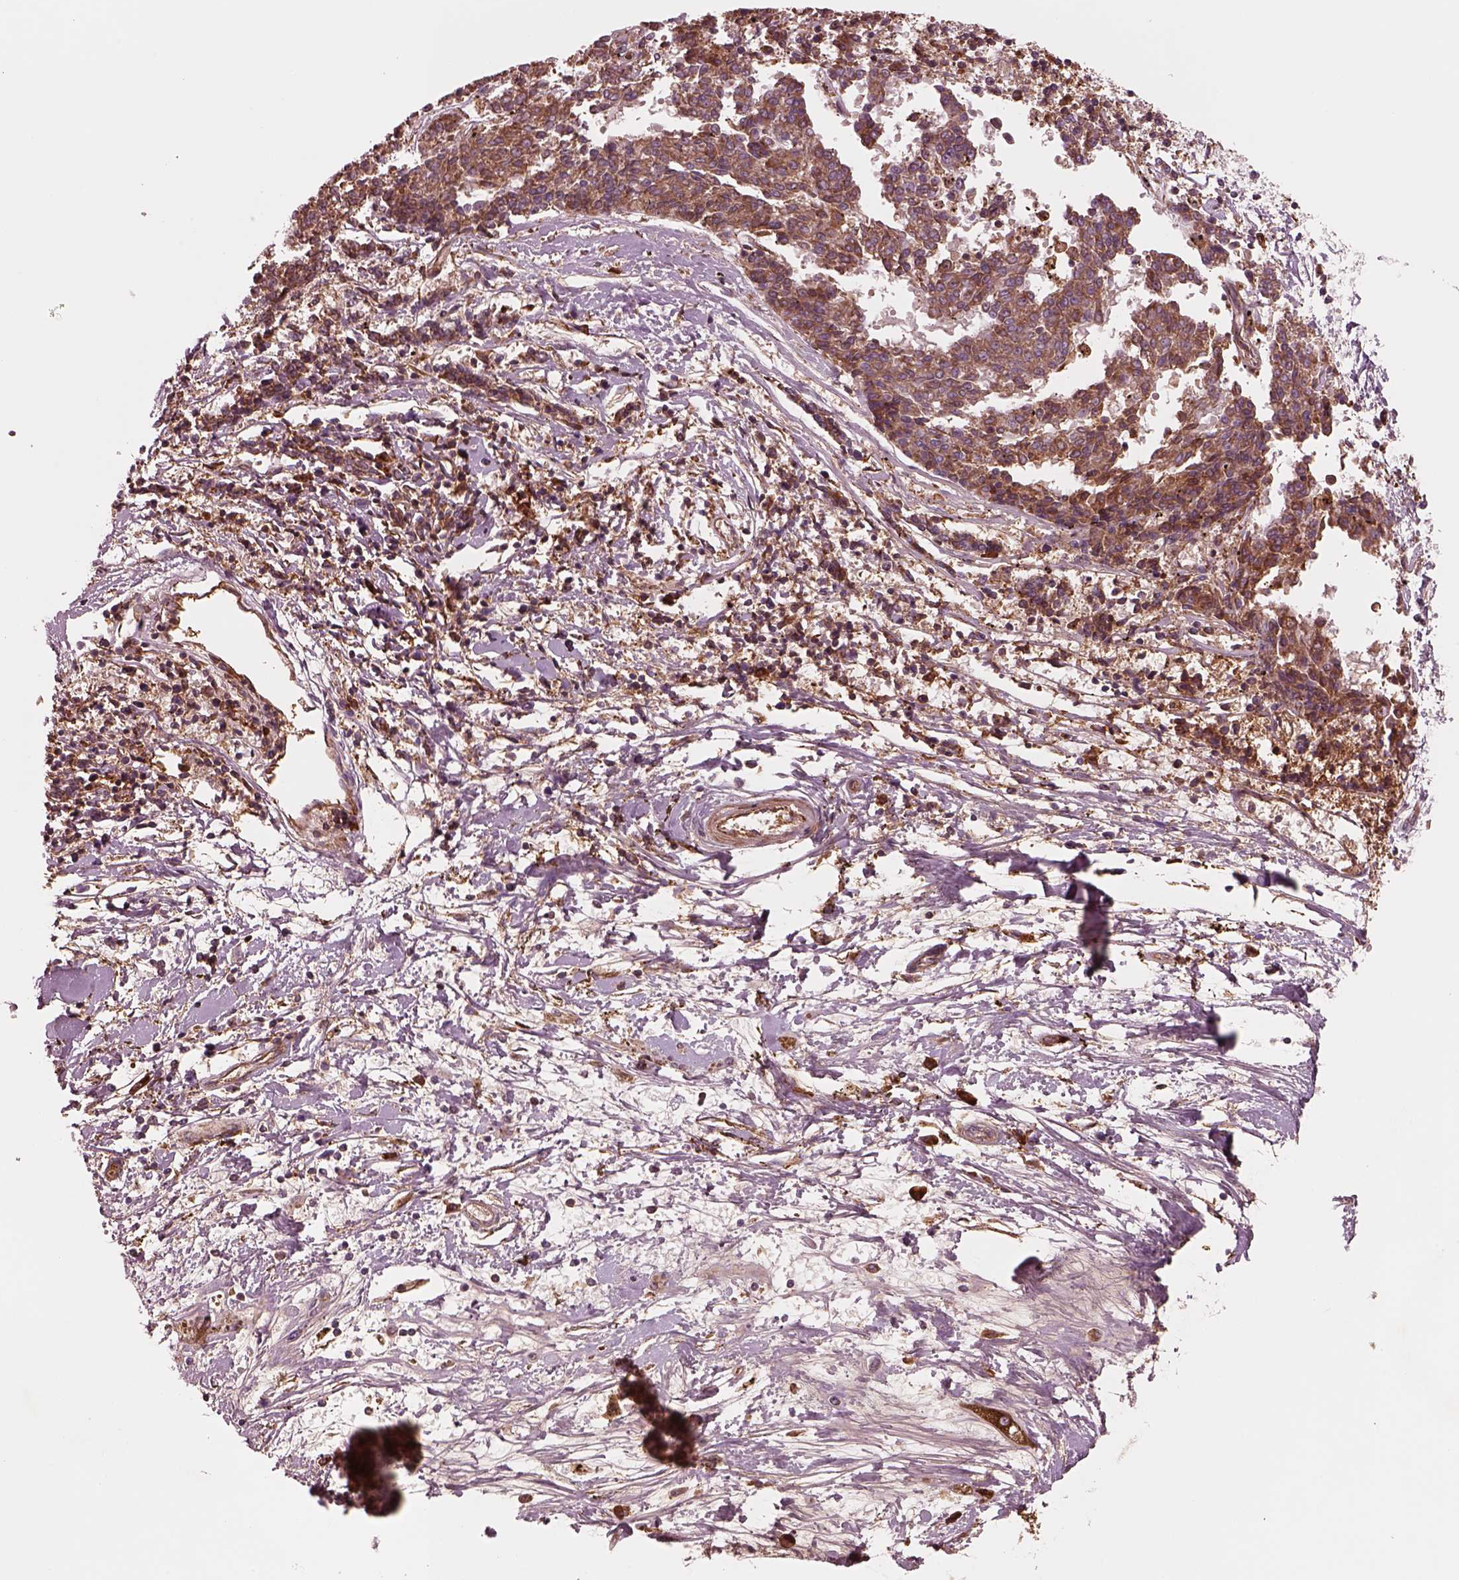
{"staining": {"intensity": "moderate", "quantity": "25%-75%", "location": "cytoplasmic/membranous"}, "tissue": "melanoma", "cell_type": "Tumor cells", "image_type": "cancer", "snomed": [{"axis": "morphology", "description": "Malignant melanoma, NOS"}, {"axis": "topography", "description": "Skin"}], "caption": "The histopathology image exhibits immunohistochemical staining of malignant melanoma. There is moderate cytoplasmic/membranous staining is present in approximately 25%-75% of tumor cells. (IHC, brightfield microscopy, high magnification).", "gene": "ASCC2", "patient": {"sex": "female", "age": 72}}